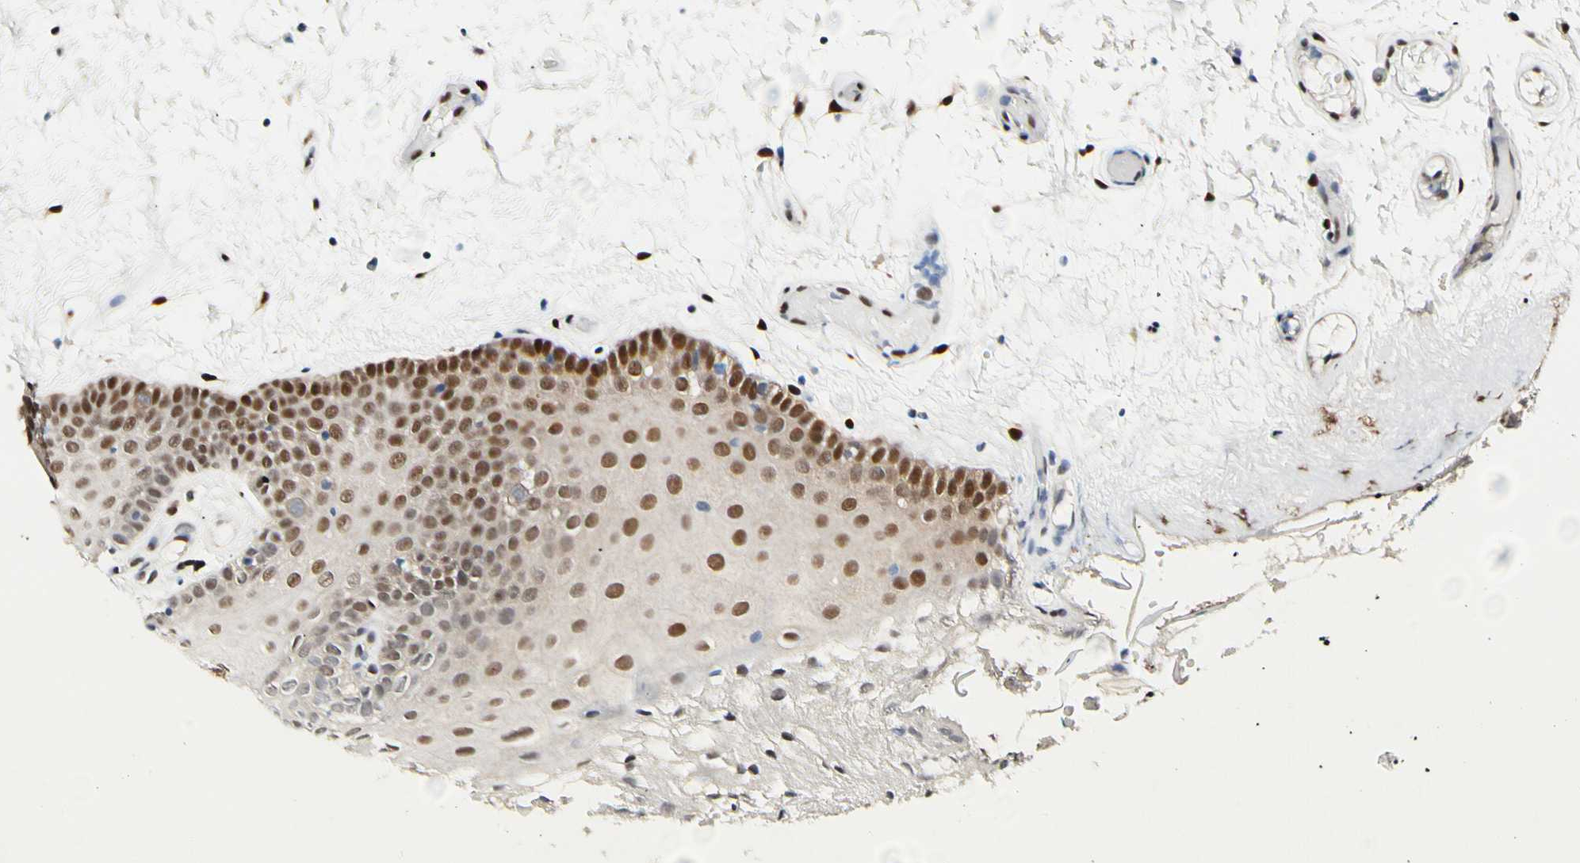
{"staining": {"intensity": "moderate", "quantity": ">75%", "location": "nuclear"}, "tissue": "oral mucosa", "cell_type": "Squamous epithelial cells", "image_type": "normal", "snomed": [{"axis": "morphology", "description": "Normal tissue, NOS"}, {"axis": "morphology", "description": "Squamous cell carcinoma, NOS"}, {"axis": "topography", "description": "Skeletal muscle"}, {"axis": "topography", "description": "Oral tissue"}, {"axis": "topography", "description": "Head-Neck"}], "caption": "A photomicrograph of human oral mucosa stained for a protein shows moderate nuclear brown staining in squamous epithelial cells. (DAB (3,3'-diaminobenzidine) = brown stain, brightfield microscopy at high magnification).", "gene": "NFIA", "patient": {"sex": "male", "age": 71}}